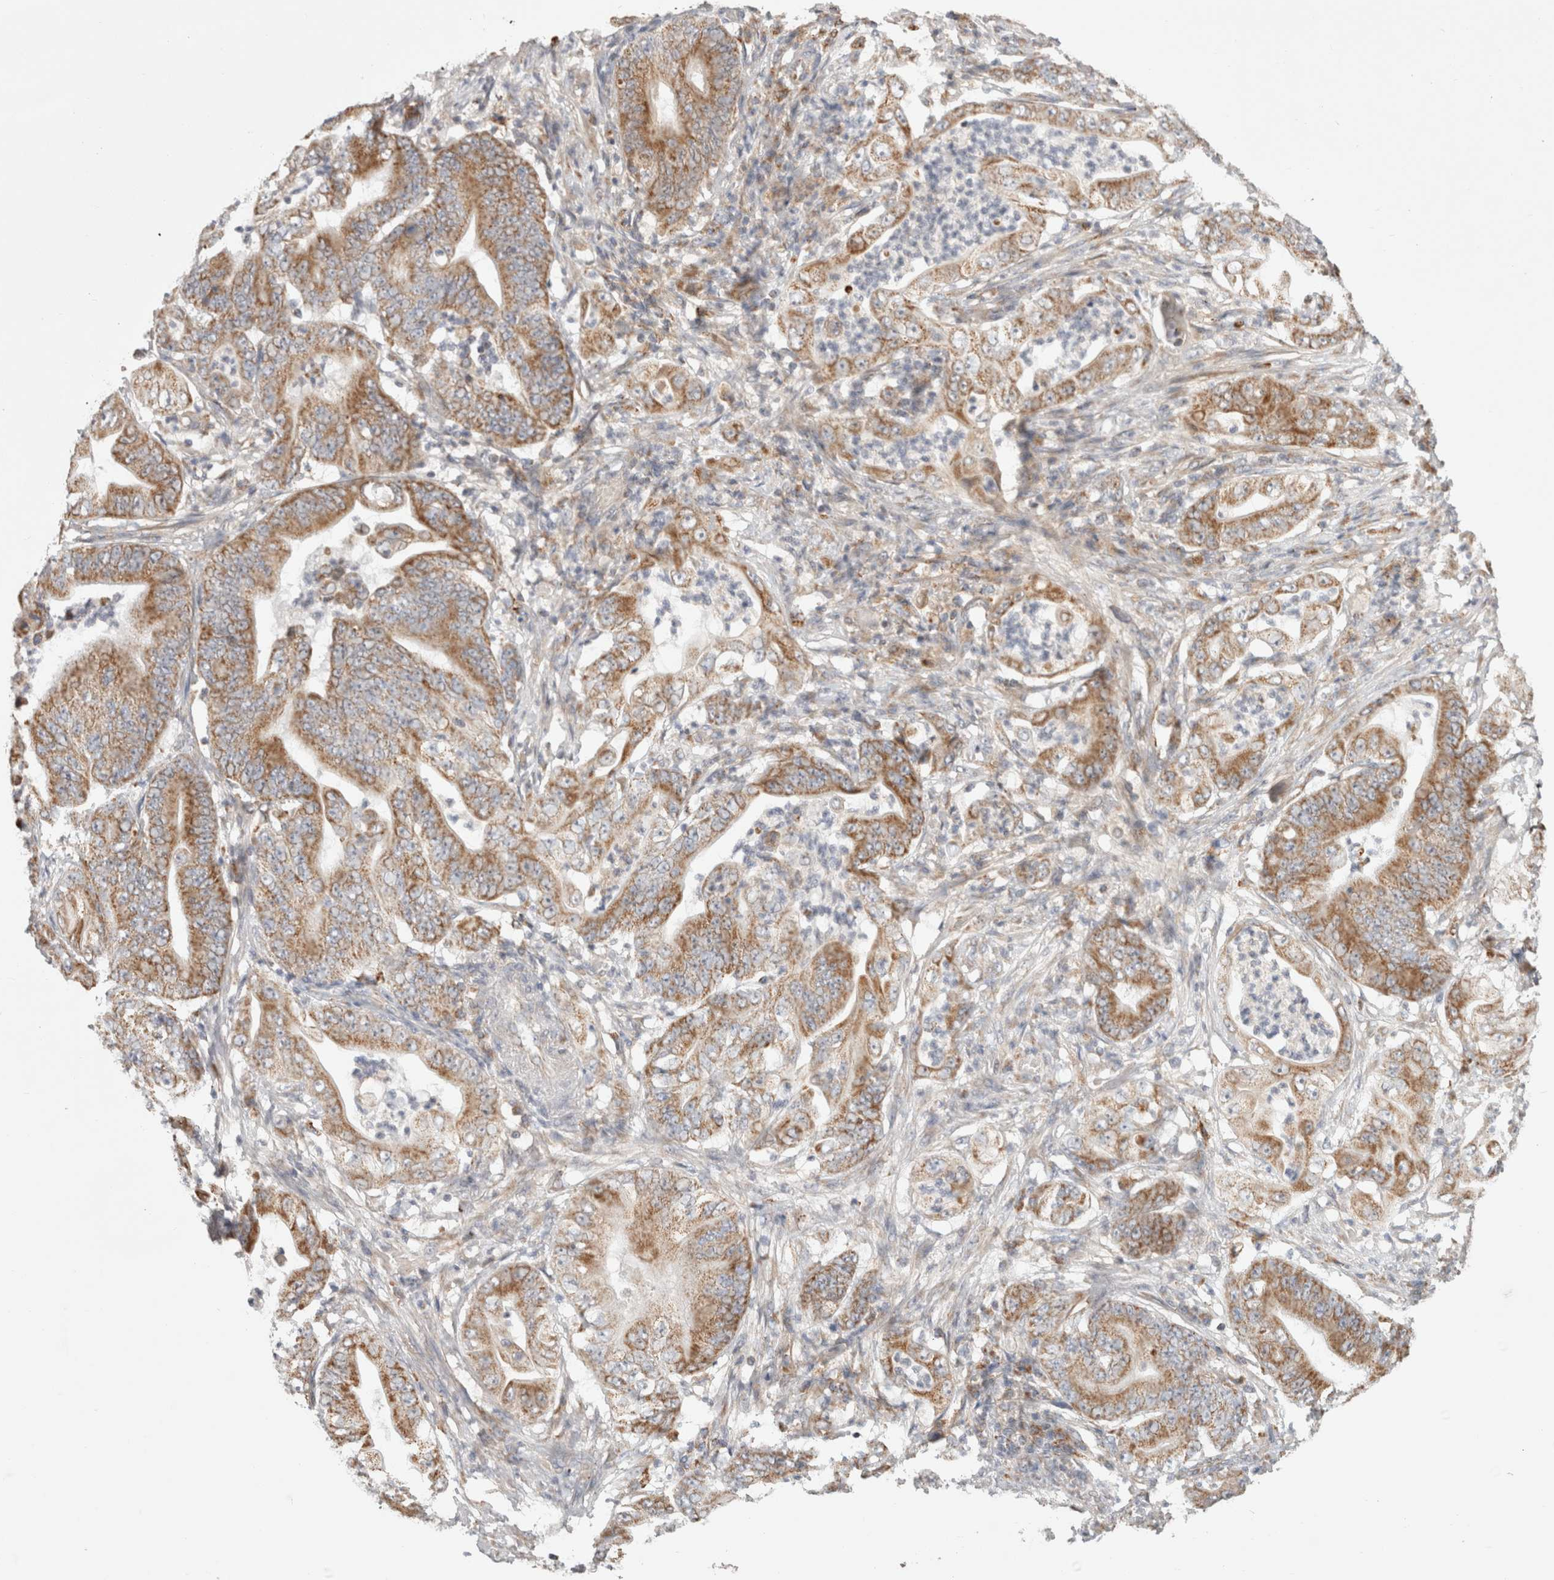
{"staining": {"intensity": "moderate", "quantity": ">75%", "location": "cytoplasmic/membranous"}, "tissue": "stomach cancer", "cell_type": "Tumor cells", "image_type": "cancer", "snomed": [{"axis": "morphology", "description": "Adenocarcinoma, NOS"}, {"axis": "topography", "description": "Stomach"}], "caption": "Human adenocarcinoma (stomach) stained with a protein marker reveals moderate staining in tumor cells.", "gene": "HROB", "patient": {"sex": "female", "age": 73}}